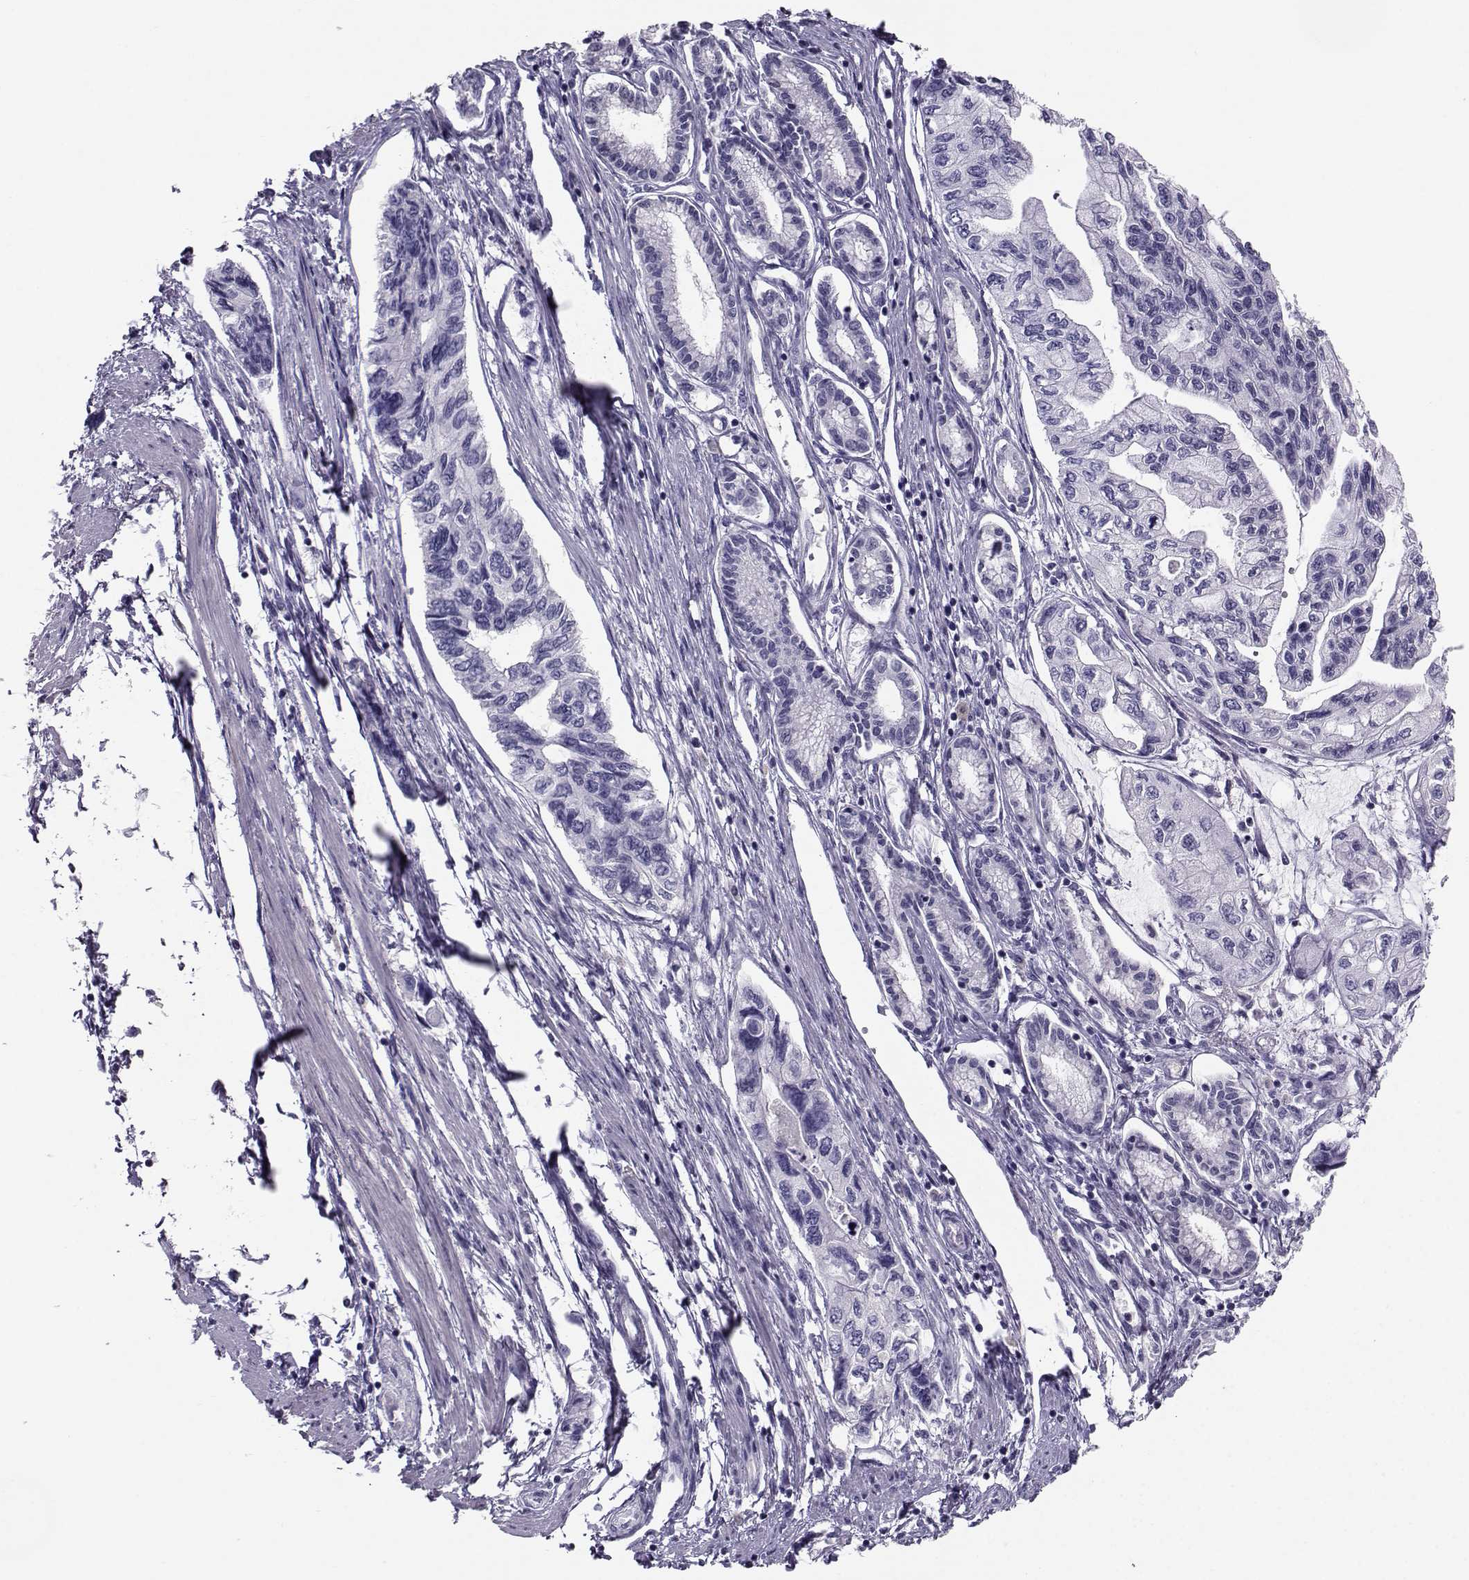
{"staining": {"intensity": "negative", "quantity": "none", "location": "none"}, "tissue": "pancreatic cancer", "cell_type": "Tumor cells", "image_type": "cancer", "snomed": [{"axis": "morphology", "description": "Adenocarcinoma, NOS"}, {"axis": "topography", "description": "Pancreas"}], "caption": "This is an immunohistochemistry (IHC) micrograph of adenocarcinoma (pancreatic). There is no staining in tumor cells.", "gene": "PGK1", "patient": {"sex": "female", "age": 76}}